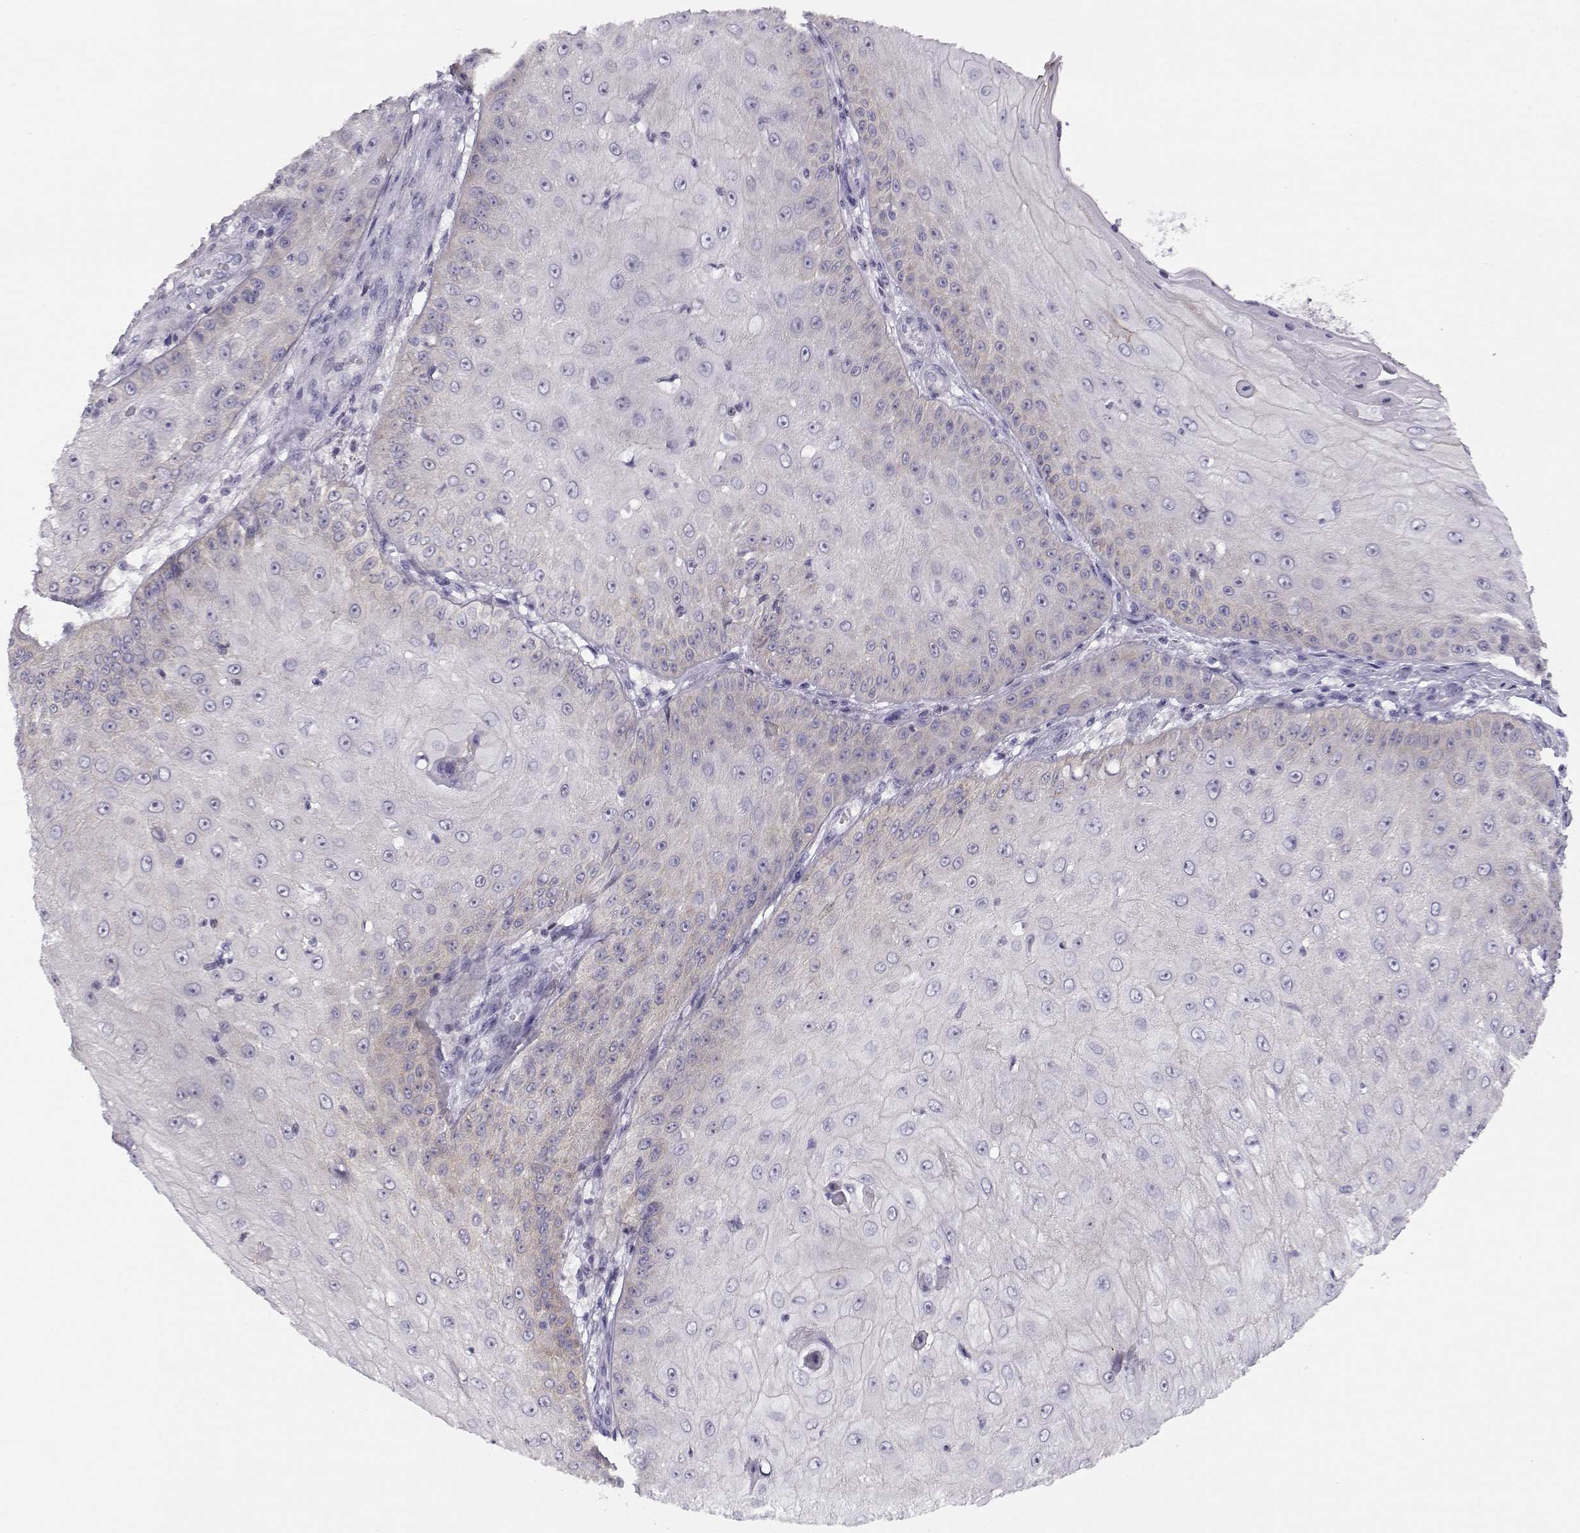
{"staining": {"intensity": "negative", "quantity": "none", "location": "none"}, "tissue": "skin cancer", "cell_type": "Tumor cells", "image_type": "cancer", "snomed": [{"axis": "morphology", "description": "Squamous cell carcinoma, NOS"}, {"axis": "topography", "description": "Skin"}], "caption": "Skin cancer was stained to show a protein in brown. There is no significant staining in tumor cells. Nuclei are stained in blue.", "gene": "CRX", "patient": {"sex": "male", "age": 70}}